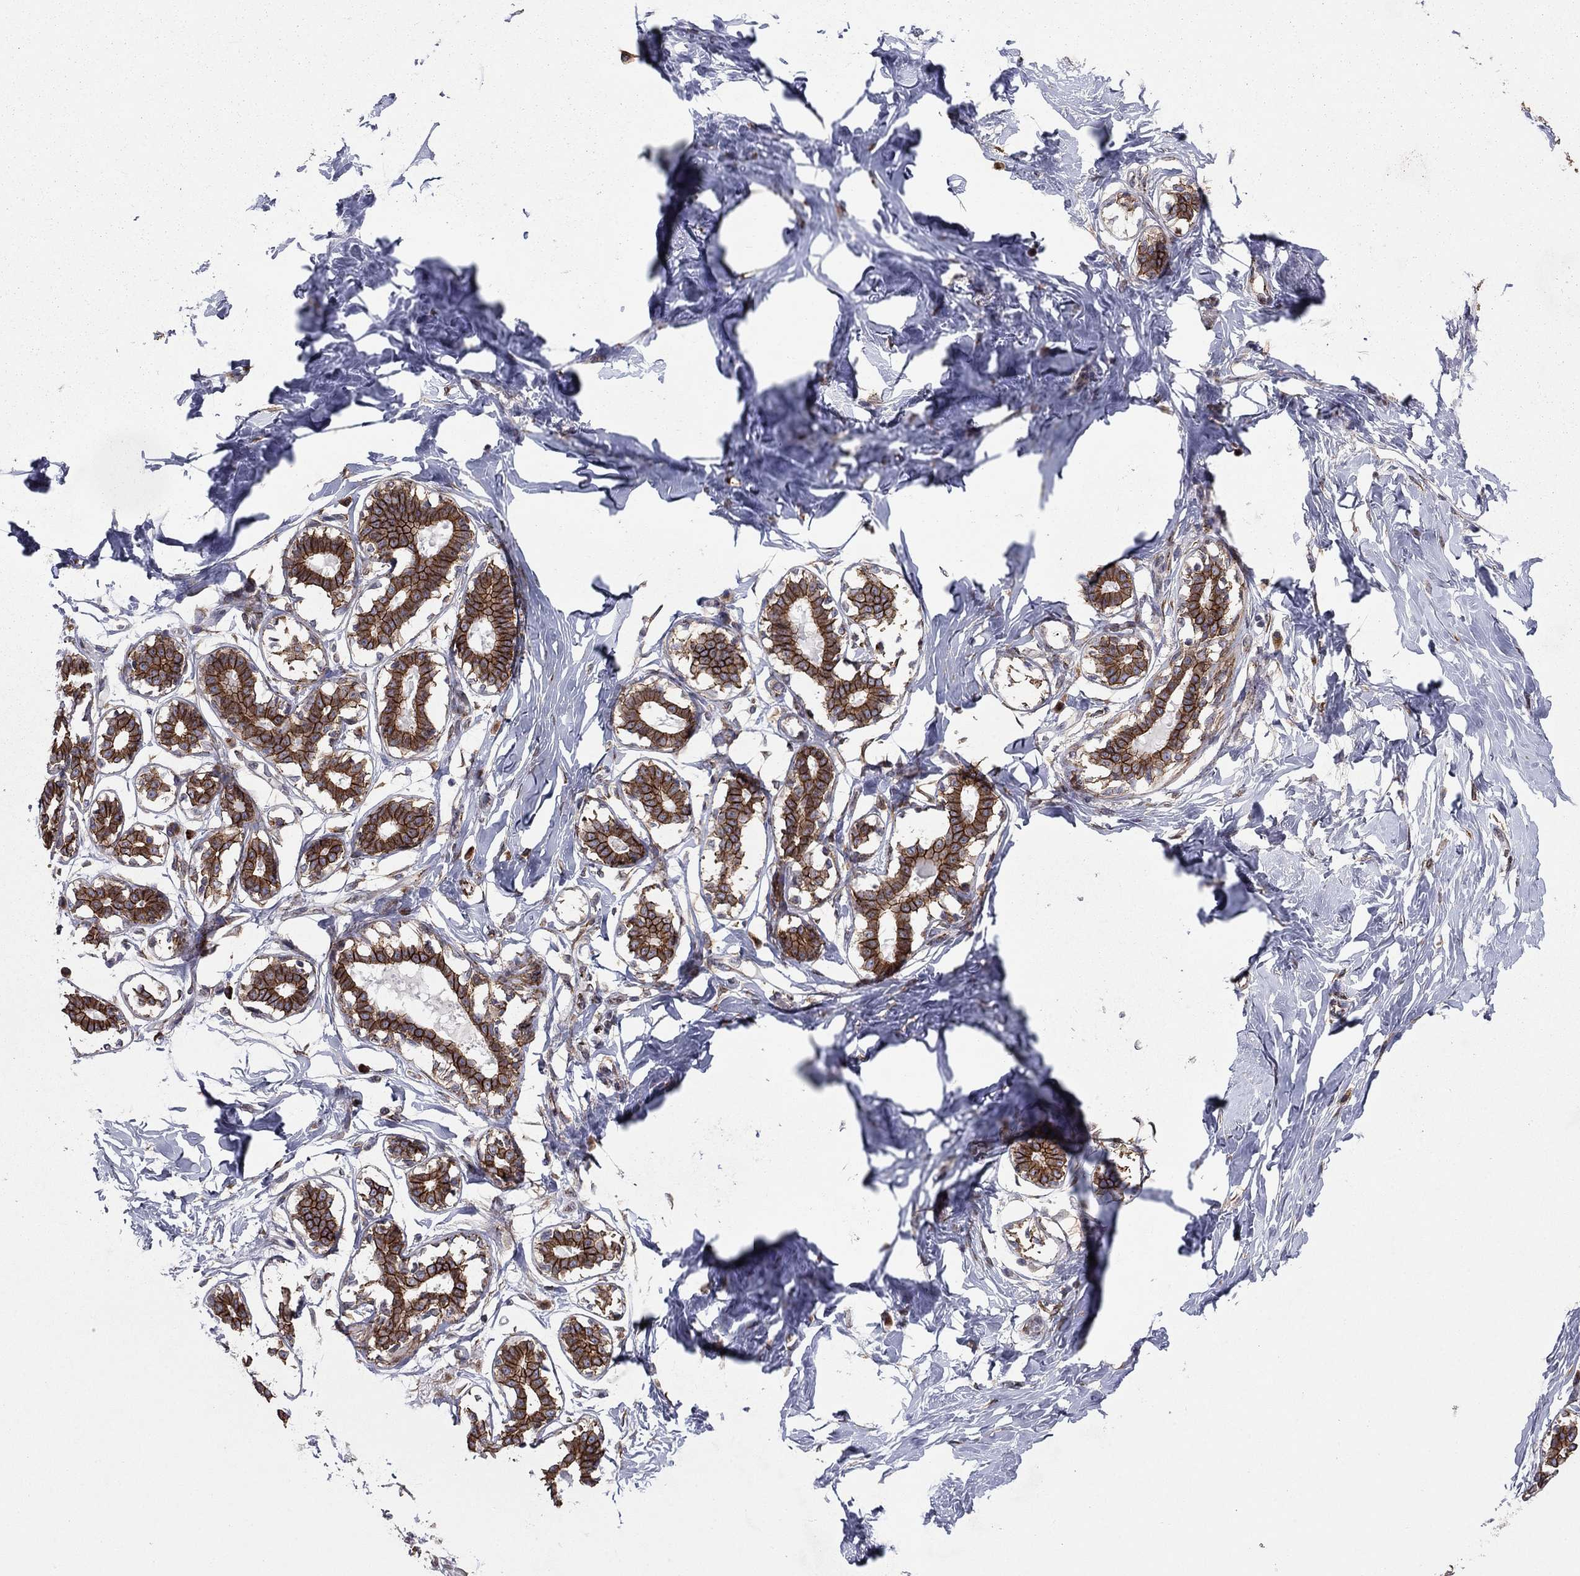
{"staining": {"intensity": "negative", "quantity": "none", "location": "none"}, "tissue": "breast", "cell_type": "Adipocytes", "image_type": "normal", "snomed": [{"axis": "morphology", "description": "Normal tissue, NOS"}, {"axis": "morphology", "description": "Lobular carcinoma, in situ"}, {"axis": "topography", "description": "Breast"}], "caption": "Micrograph shows no significant protein expression in adipocytes of unremarkable breast. (DAB (3,3'-diaminobenzidine) IHC with hematoxylin counter stain).", "gene": "YIF1A", "patient": {"sex": "female", "age": 35}}